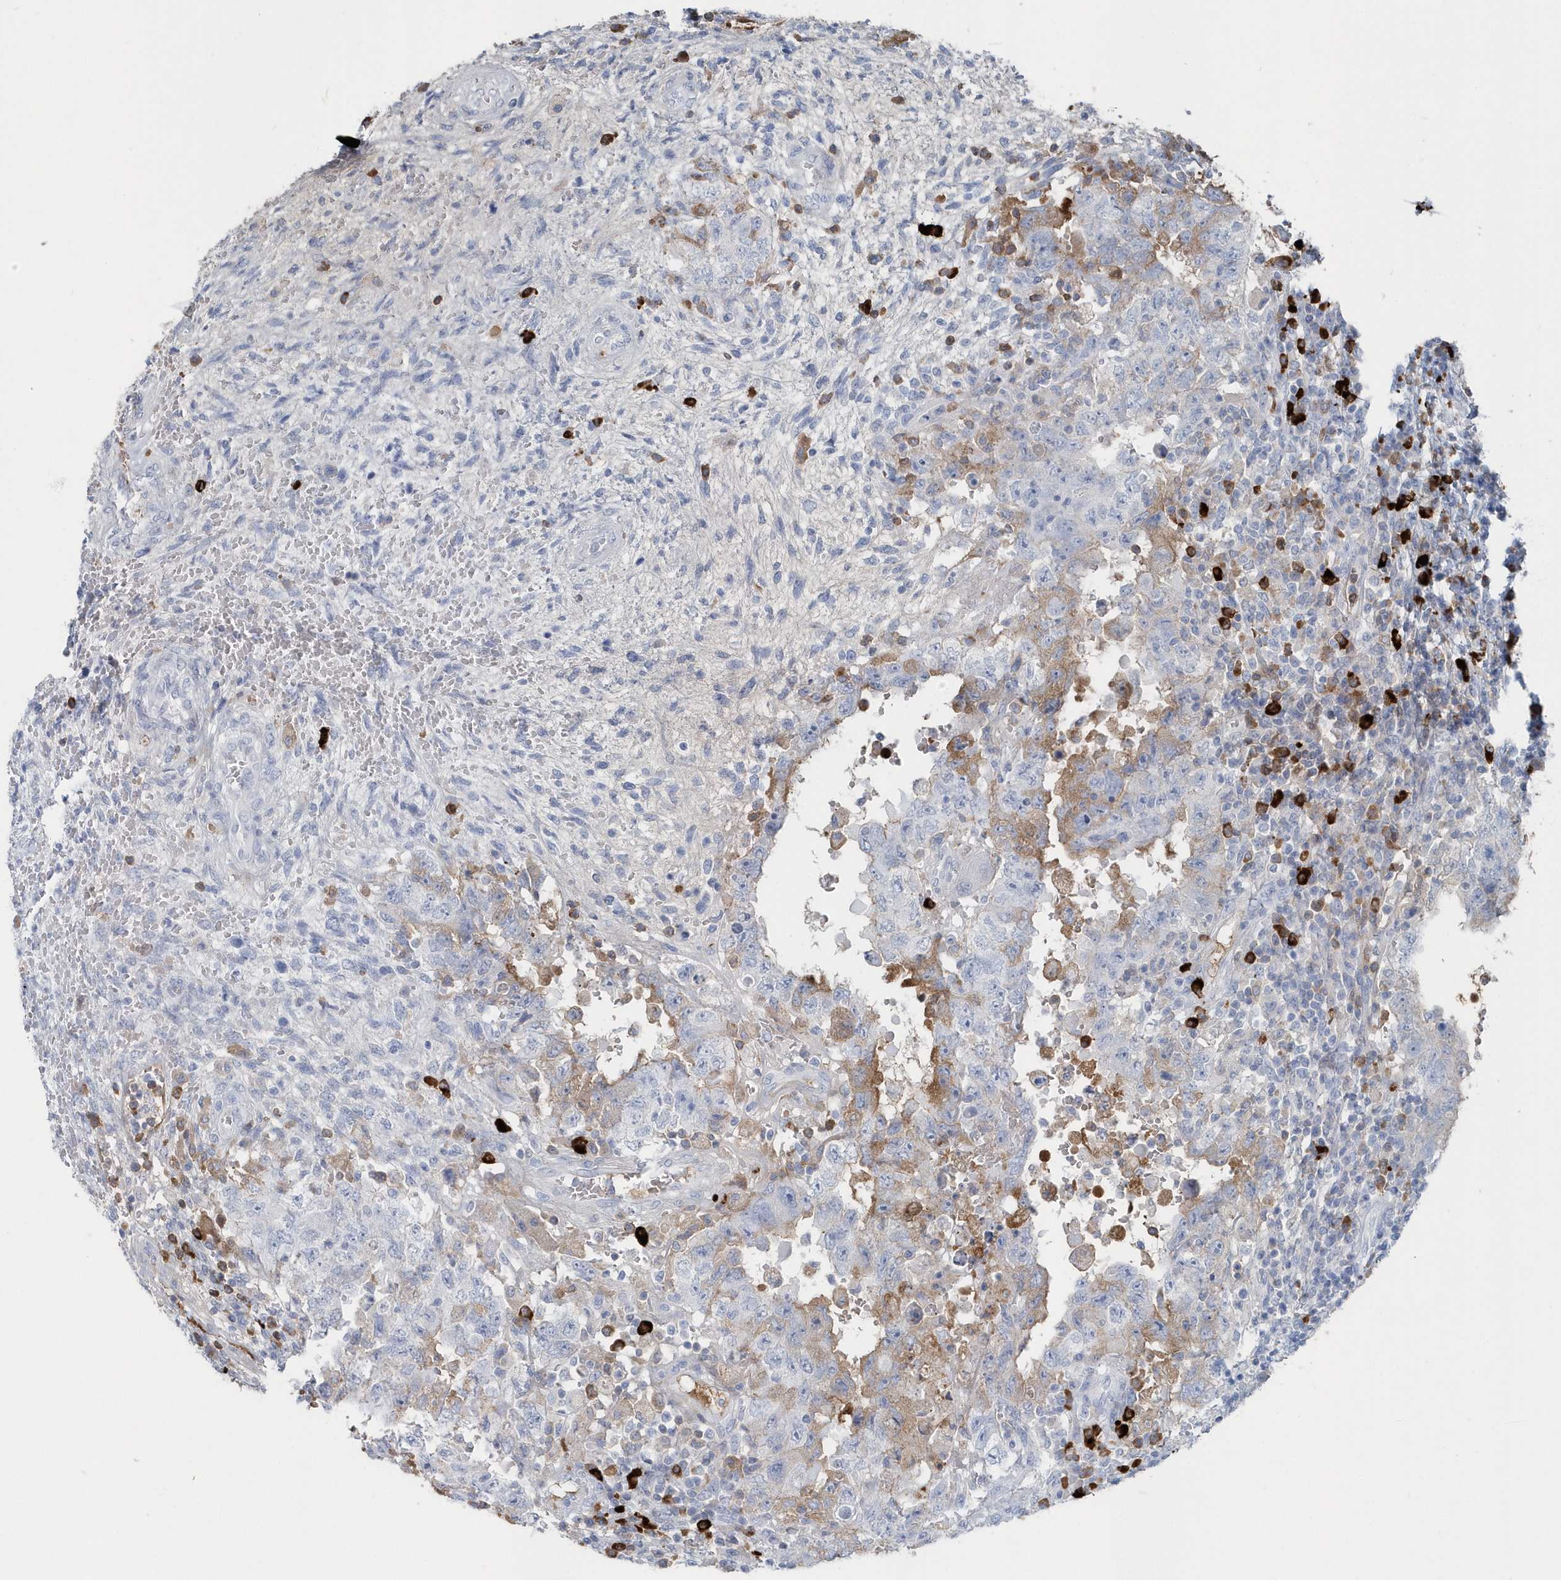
{"staining": {"intensity": "moderate", "quantity": "<25%", "location": "cytoplasmic/membranous"}, "tissue": "testis cancer", "cell_type": "Tumor cells", "image_type": "cancer", "snomed": [{"axis": "morphology", "description": "Carcinoma, Embryonal, NOS"}, {"axis": "topography", "description": "Testis"}], "caption": "Testis embryonal carcinoma tissue shows moderate cytoplasmic/membranous positivity in about <25% of tumor cells, visualized by immunohistochemistry.", "gene": "JCHAIN", "patient": {"sex": "male", "age": 26}}